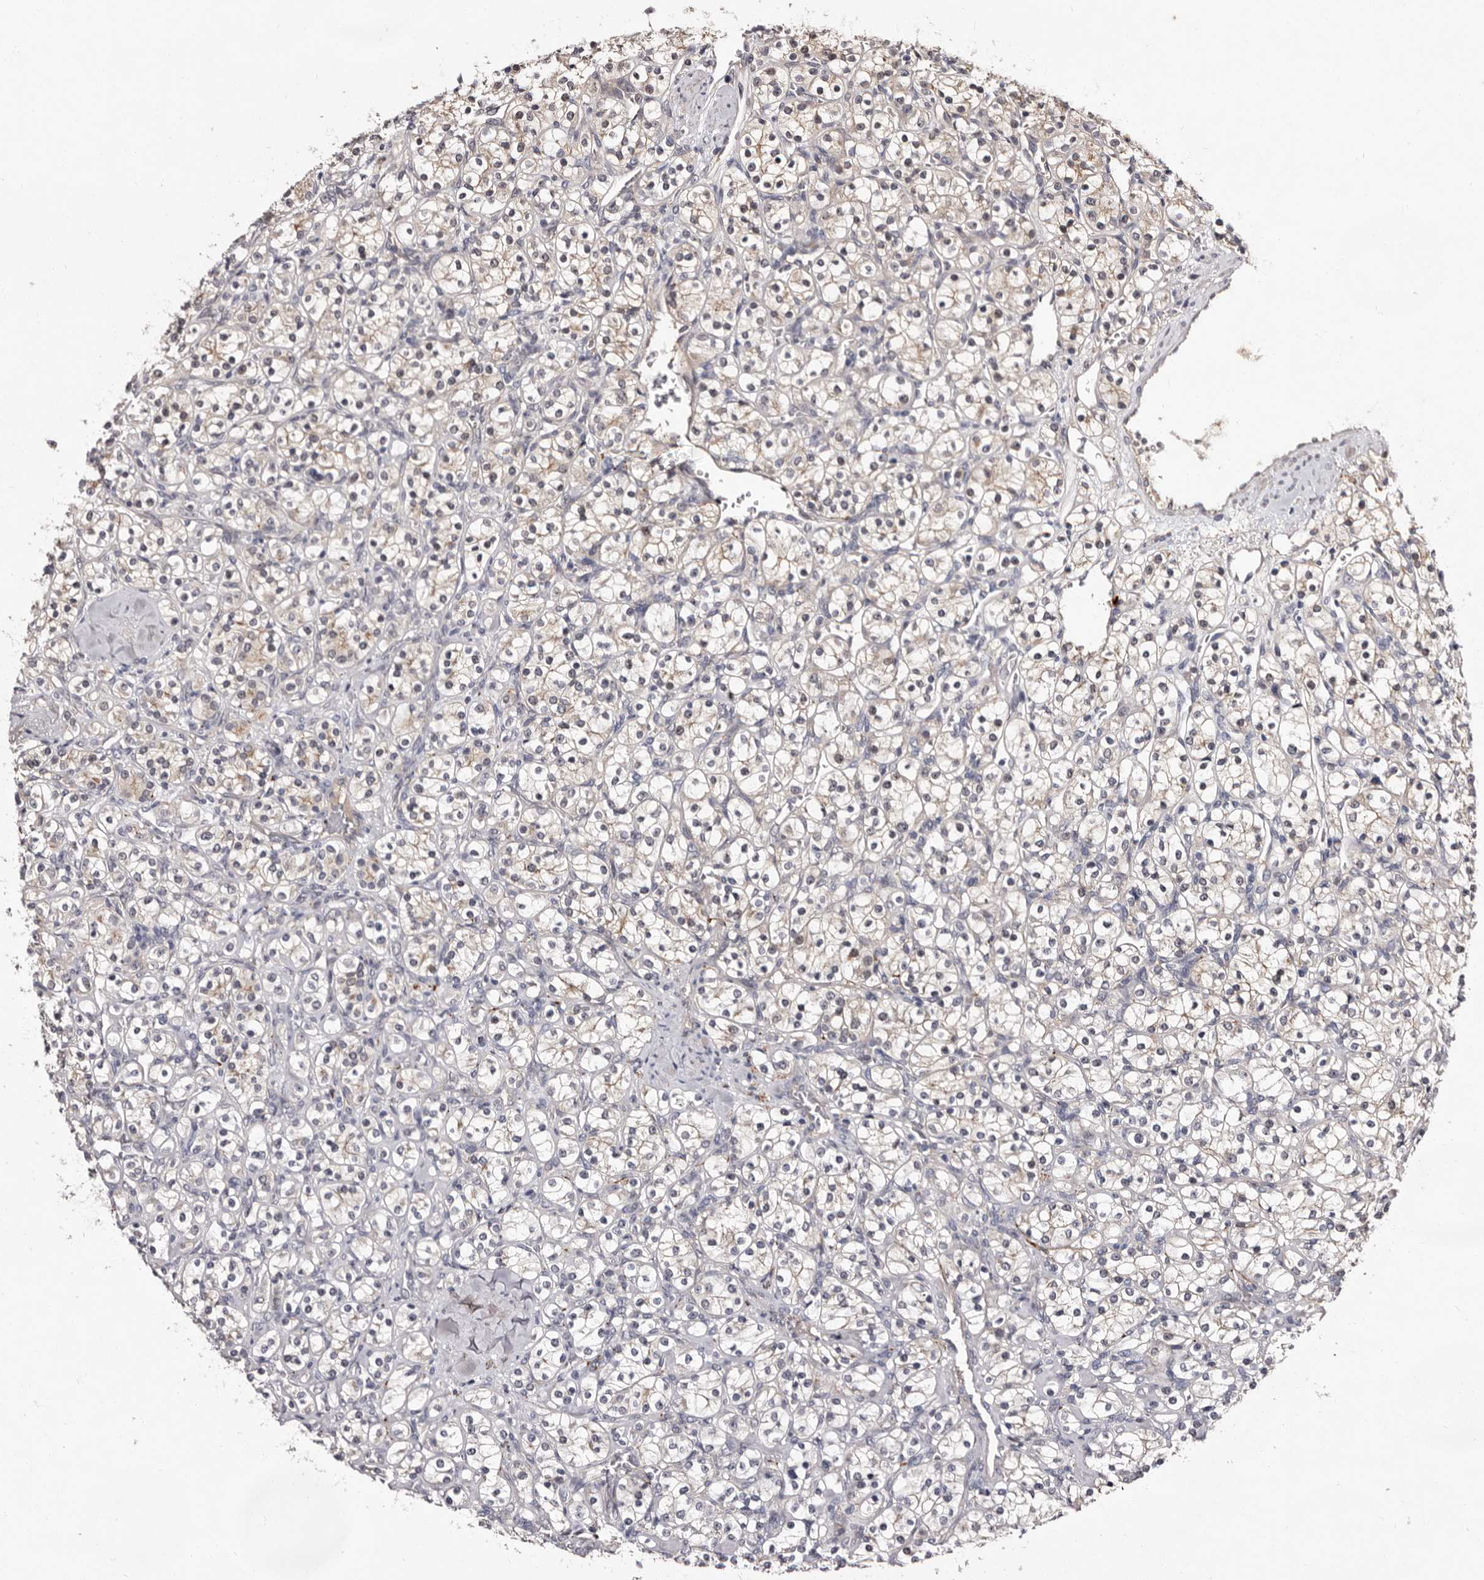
{"staining": {"intensity": "negative", "quantity": "none", "location": "none"}, "tissue": "renal cancer", "cell_type": "Tumor cells", "image_type": "cancer", "snomed": [{"axis": "morphology", "description": "Adenocarcinoma, NOS"}, {"axis": "topography", "description": "Kidney"}], "caption": "IHC of human renal adenocarcinoma displays no positivity in tumor cells.", "gene": "LANCL2", "patient": {"sex": "male", "age": 77}}